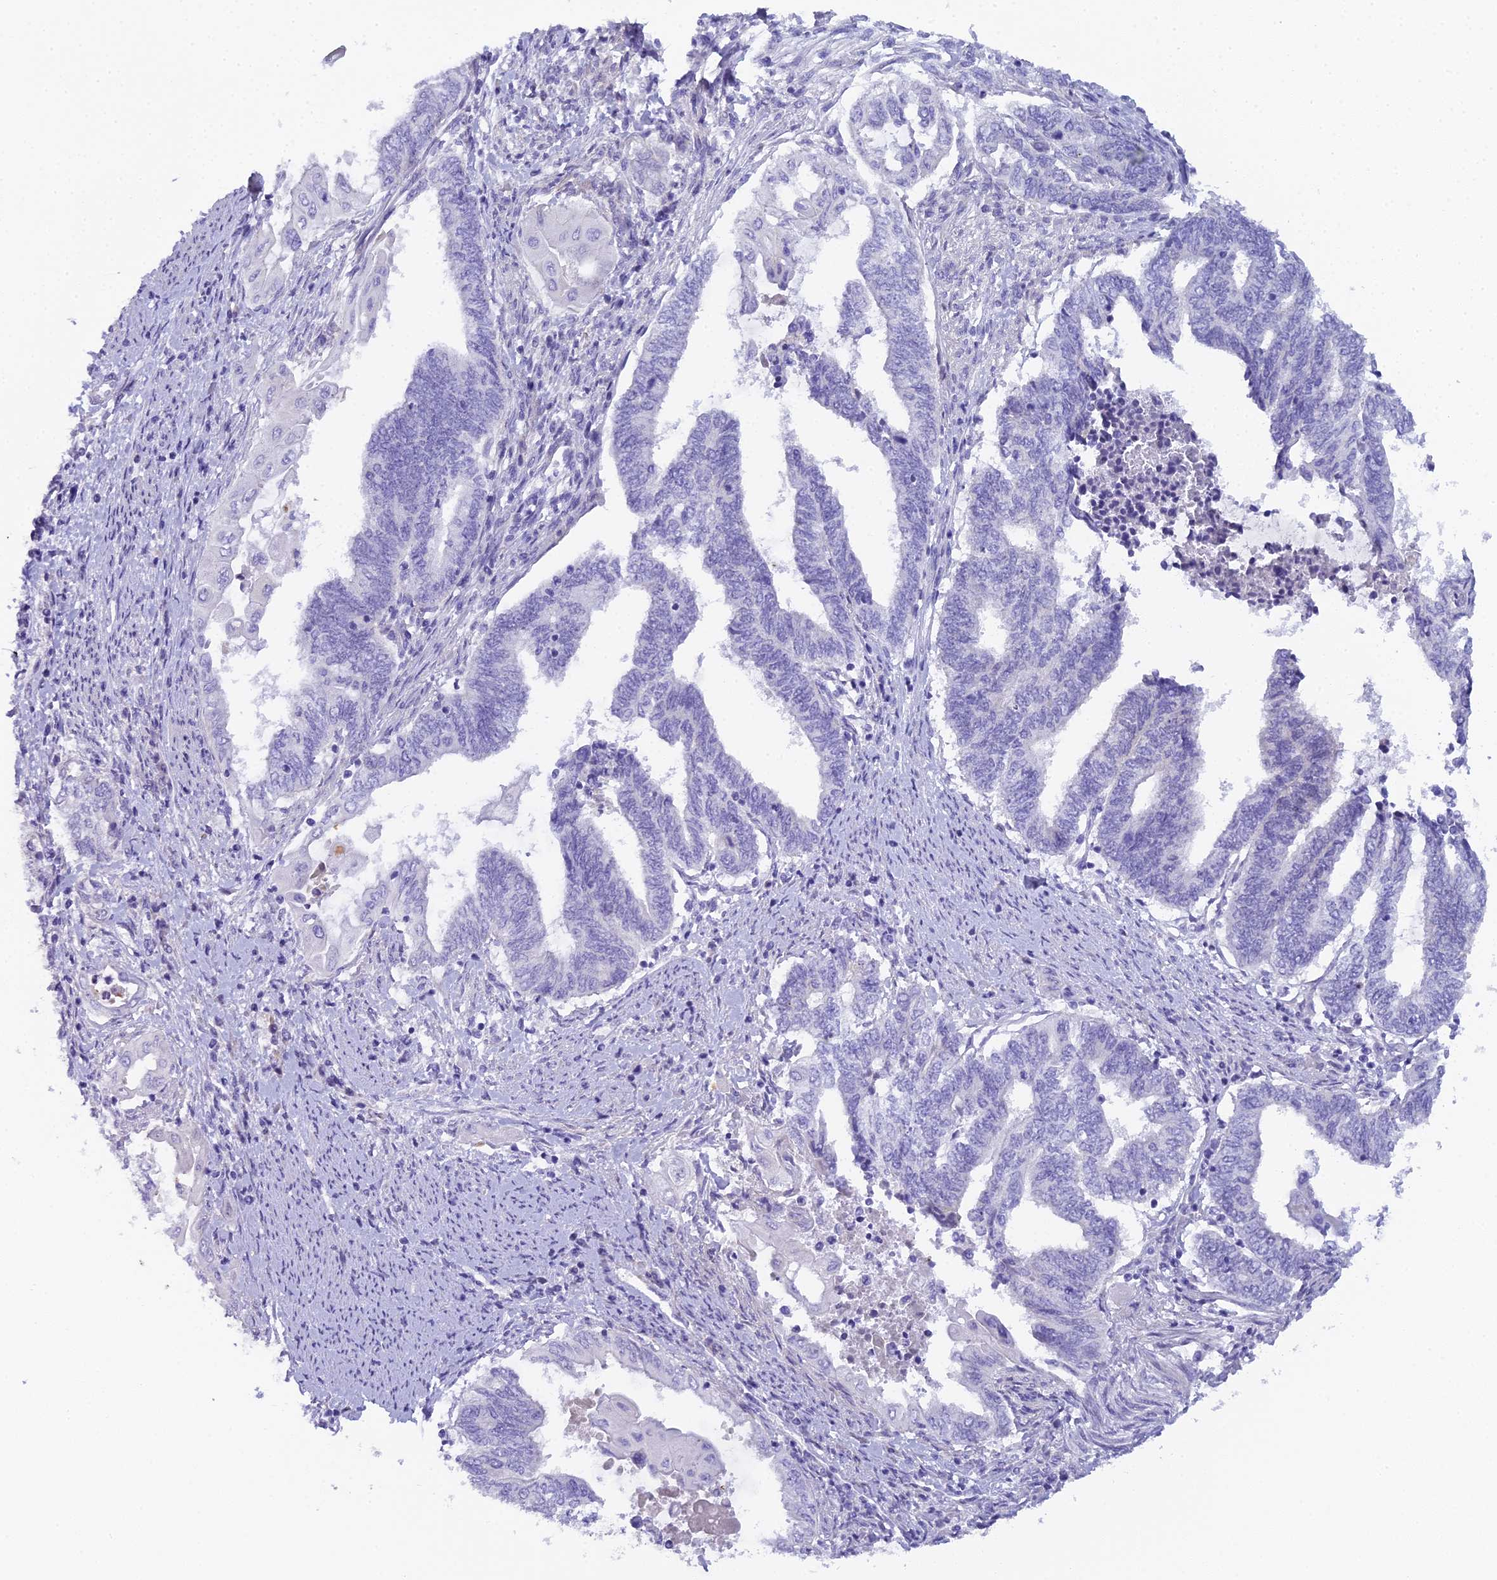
{"staining": {"intensity": "negative", "quantity": "none", "location": "none"}, "tissue": "endometrial cancer", "cell_type": "Tumor cells", "image_type": "cancer", "snomed": [{"axis": "morphology", "description": "Adenocarcinoma, NOS"}, {"axis": "topography", "description": "Uterus"}, {"axis": "topography", "description": "Endometrium"}], "caption": "The image demonstrates no staining of tumor cells in endometrial adenocarcinoma.", "gene": "UNC80", "patient": {"sex": "female", "age": 70}}